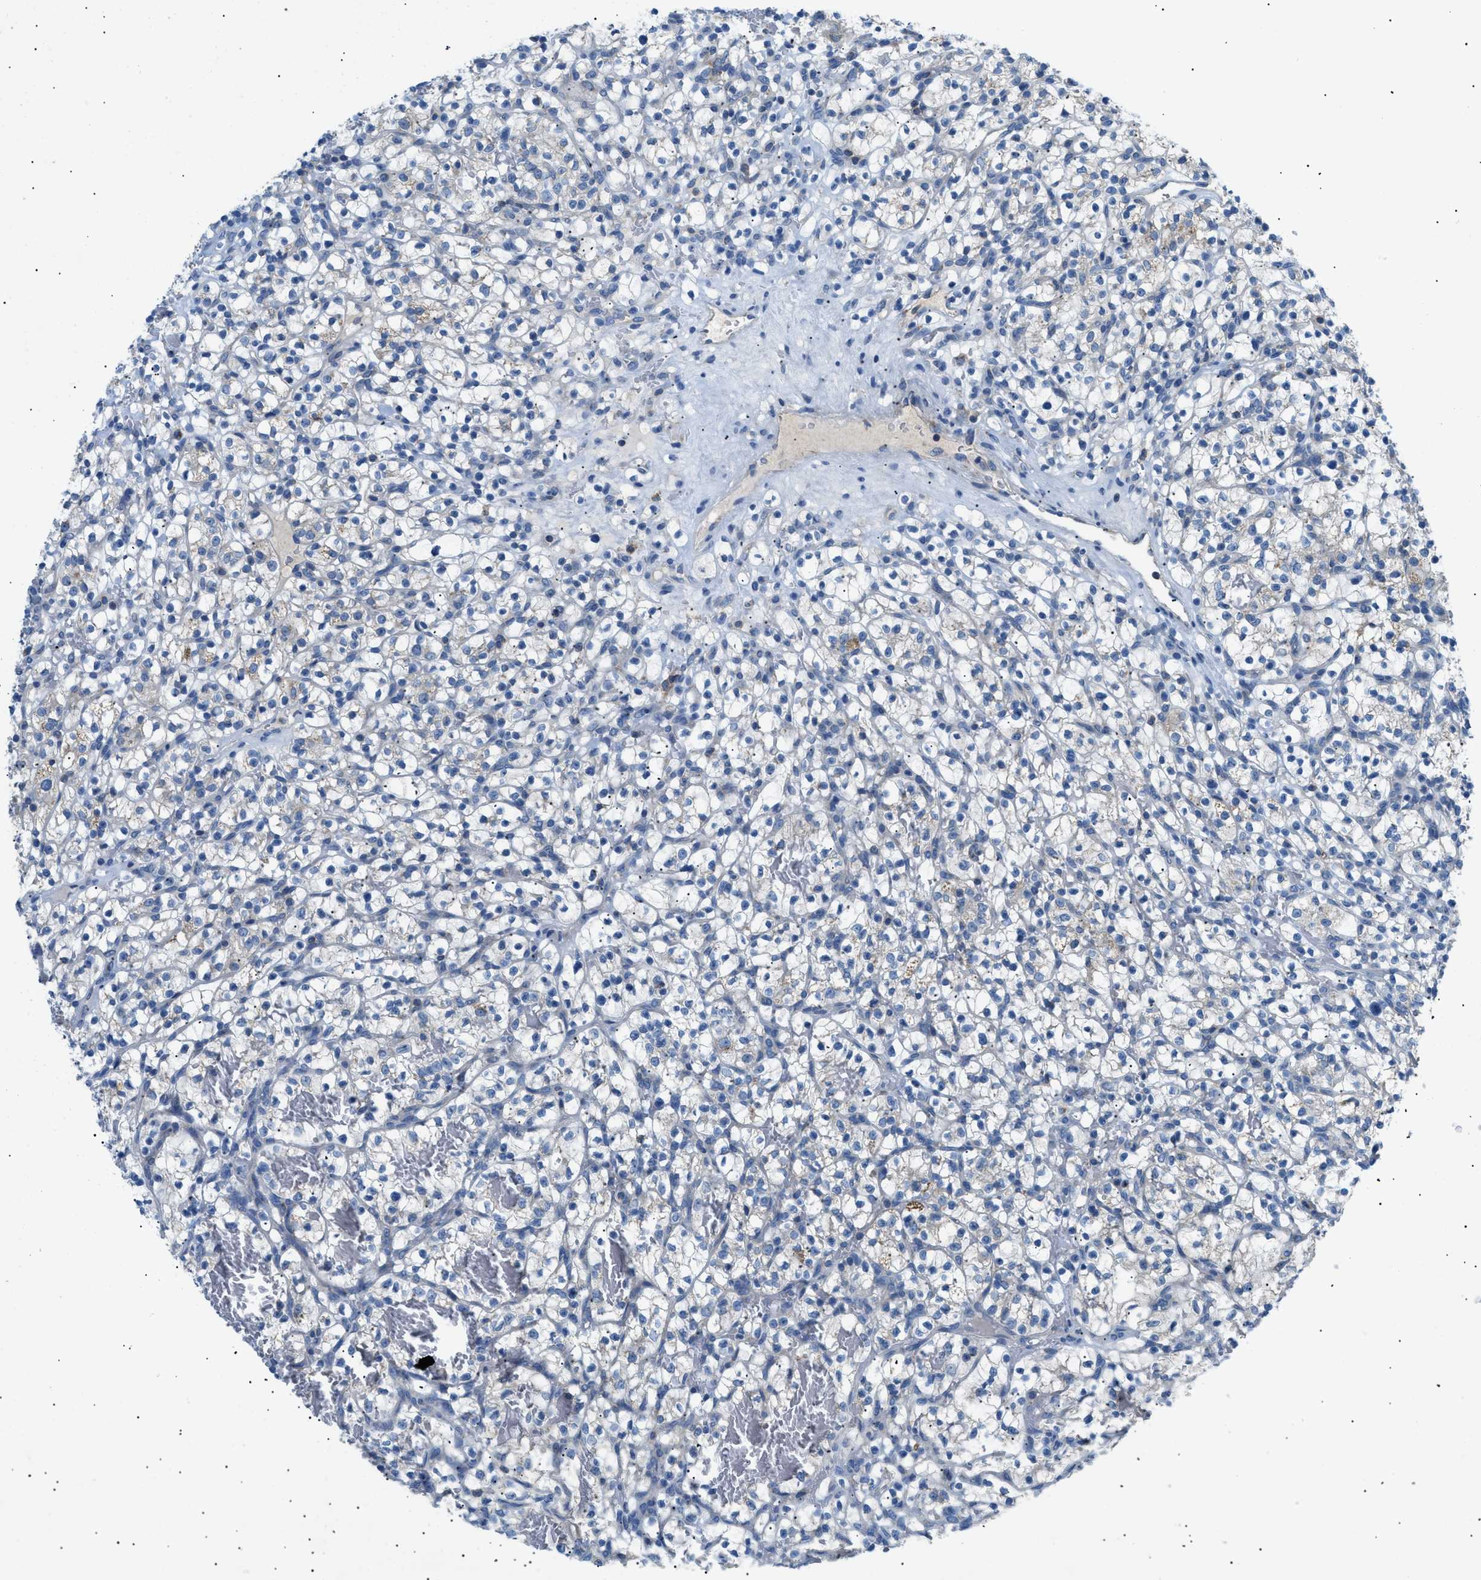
{"staining": {"intensity": "weak", "quantity": "<25%", "location": "cytoplasmic/membranous"}, "tissue": "renal cancer", "cell_type": "Tumor cells", "image_type": "cancer", "snomed": [{"axis": "morphology", "description": "Adenocarcinoma, NOS"}, {"axis": "topography", "description": "Kidney"}], "caption": "Immunohistochemistry (IHC) histopathology image of neoplastic tissue: human adenocarcinoma (renal) stained with DAB (3,3'-diaminobenzidine) demonstrates no significant protein expression in tumor cells.", "gene": "ILDR1", "patient": {"sex": "female", "age": 57}}